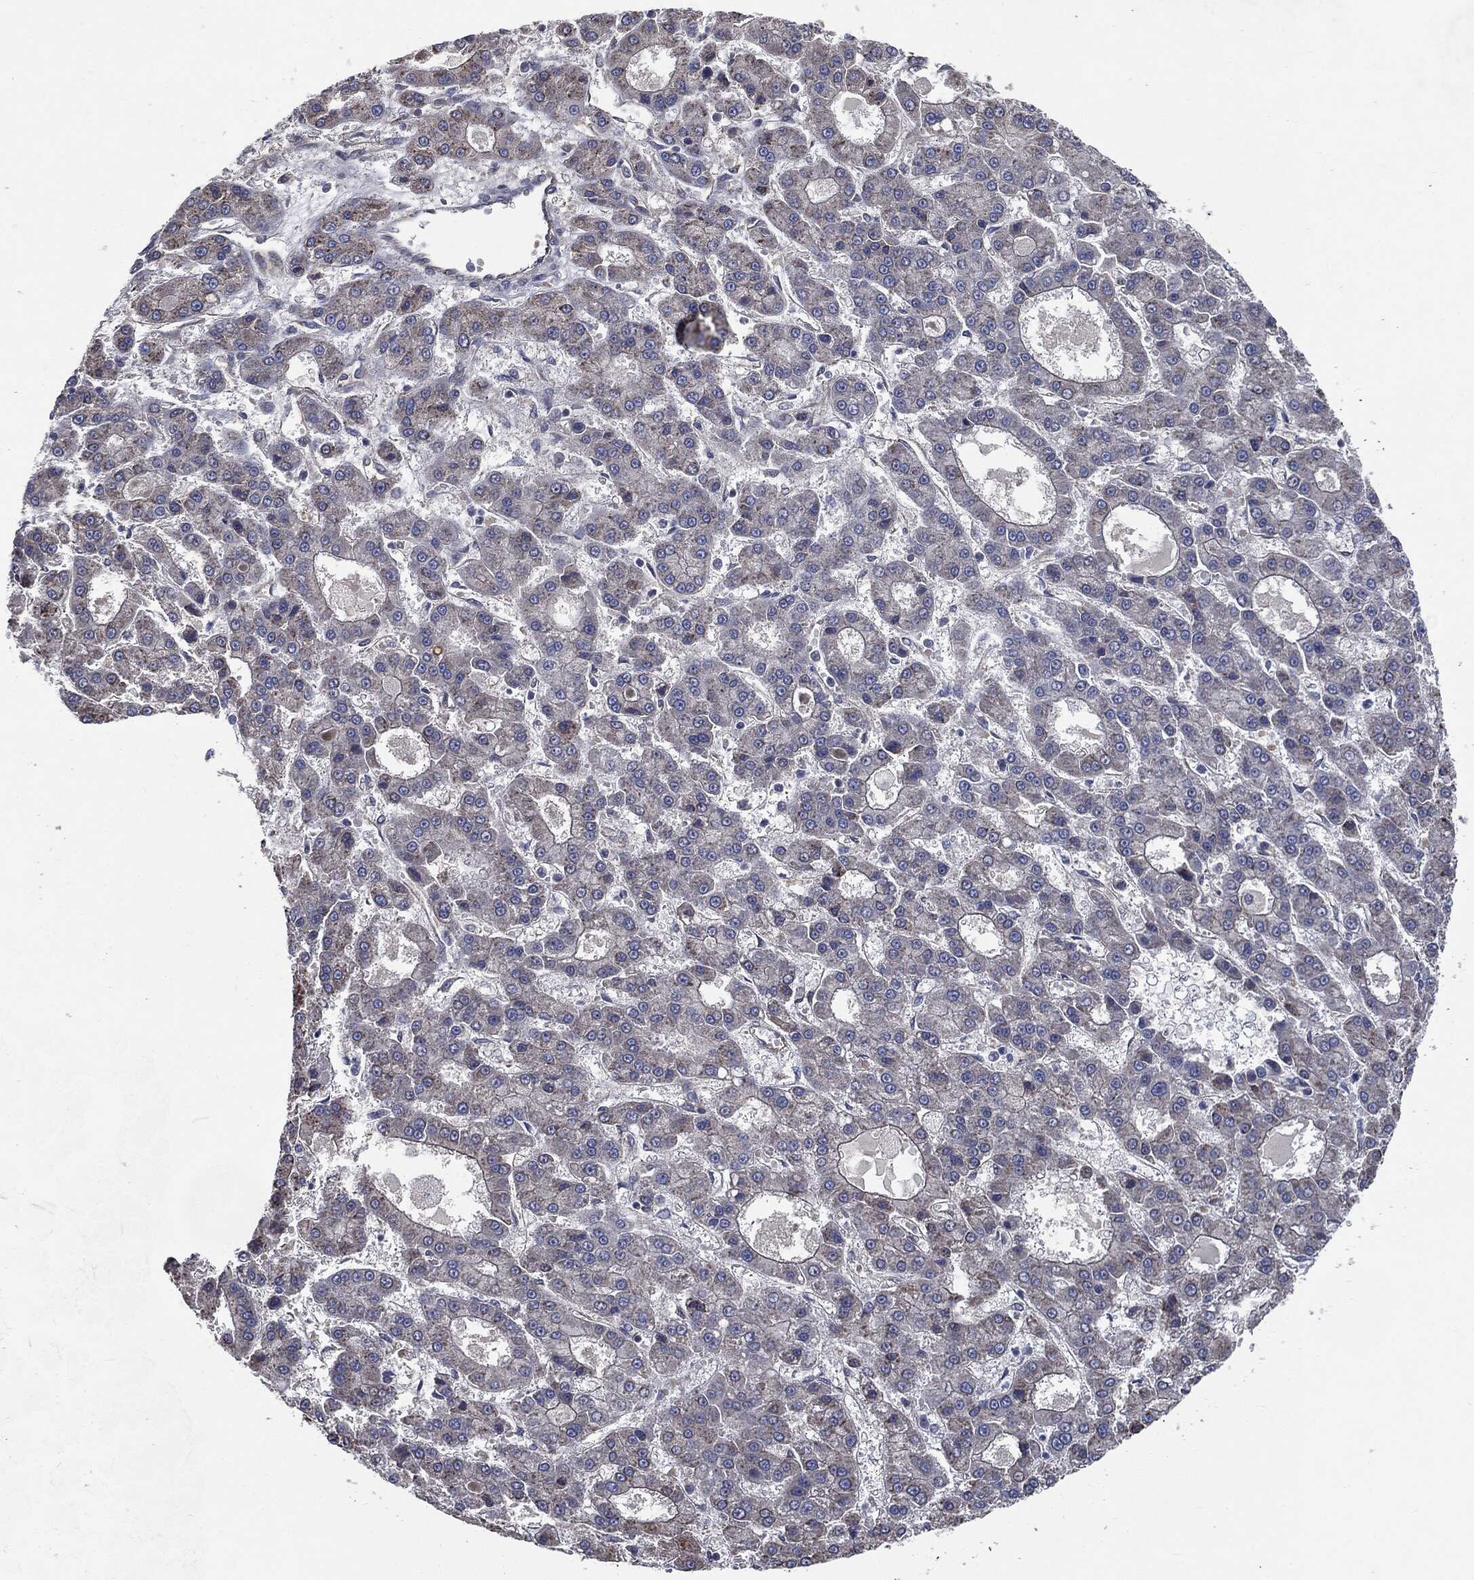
{"staining": {"intensity": "negative", "quantity": "none", "location": "none"}, "tissue": "liver cancer", "cell_type": "Tumor cells", "image_type": "cancer", "snomed": [{"axis": "morphology", "description": "Carcinoma, Hepatocellular, NOS"}, {"axis": "topography", "description": "Liver"}], "caption": "Tumor cells are negative for brown protein staining in hepatocellular carcinoma (liver).", "gene": "EPS15L1", "patient": {"sex": "male", "age": 70}}